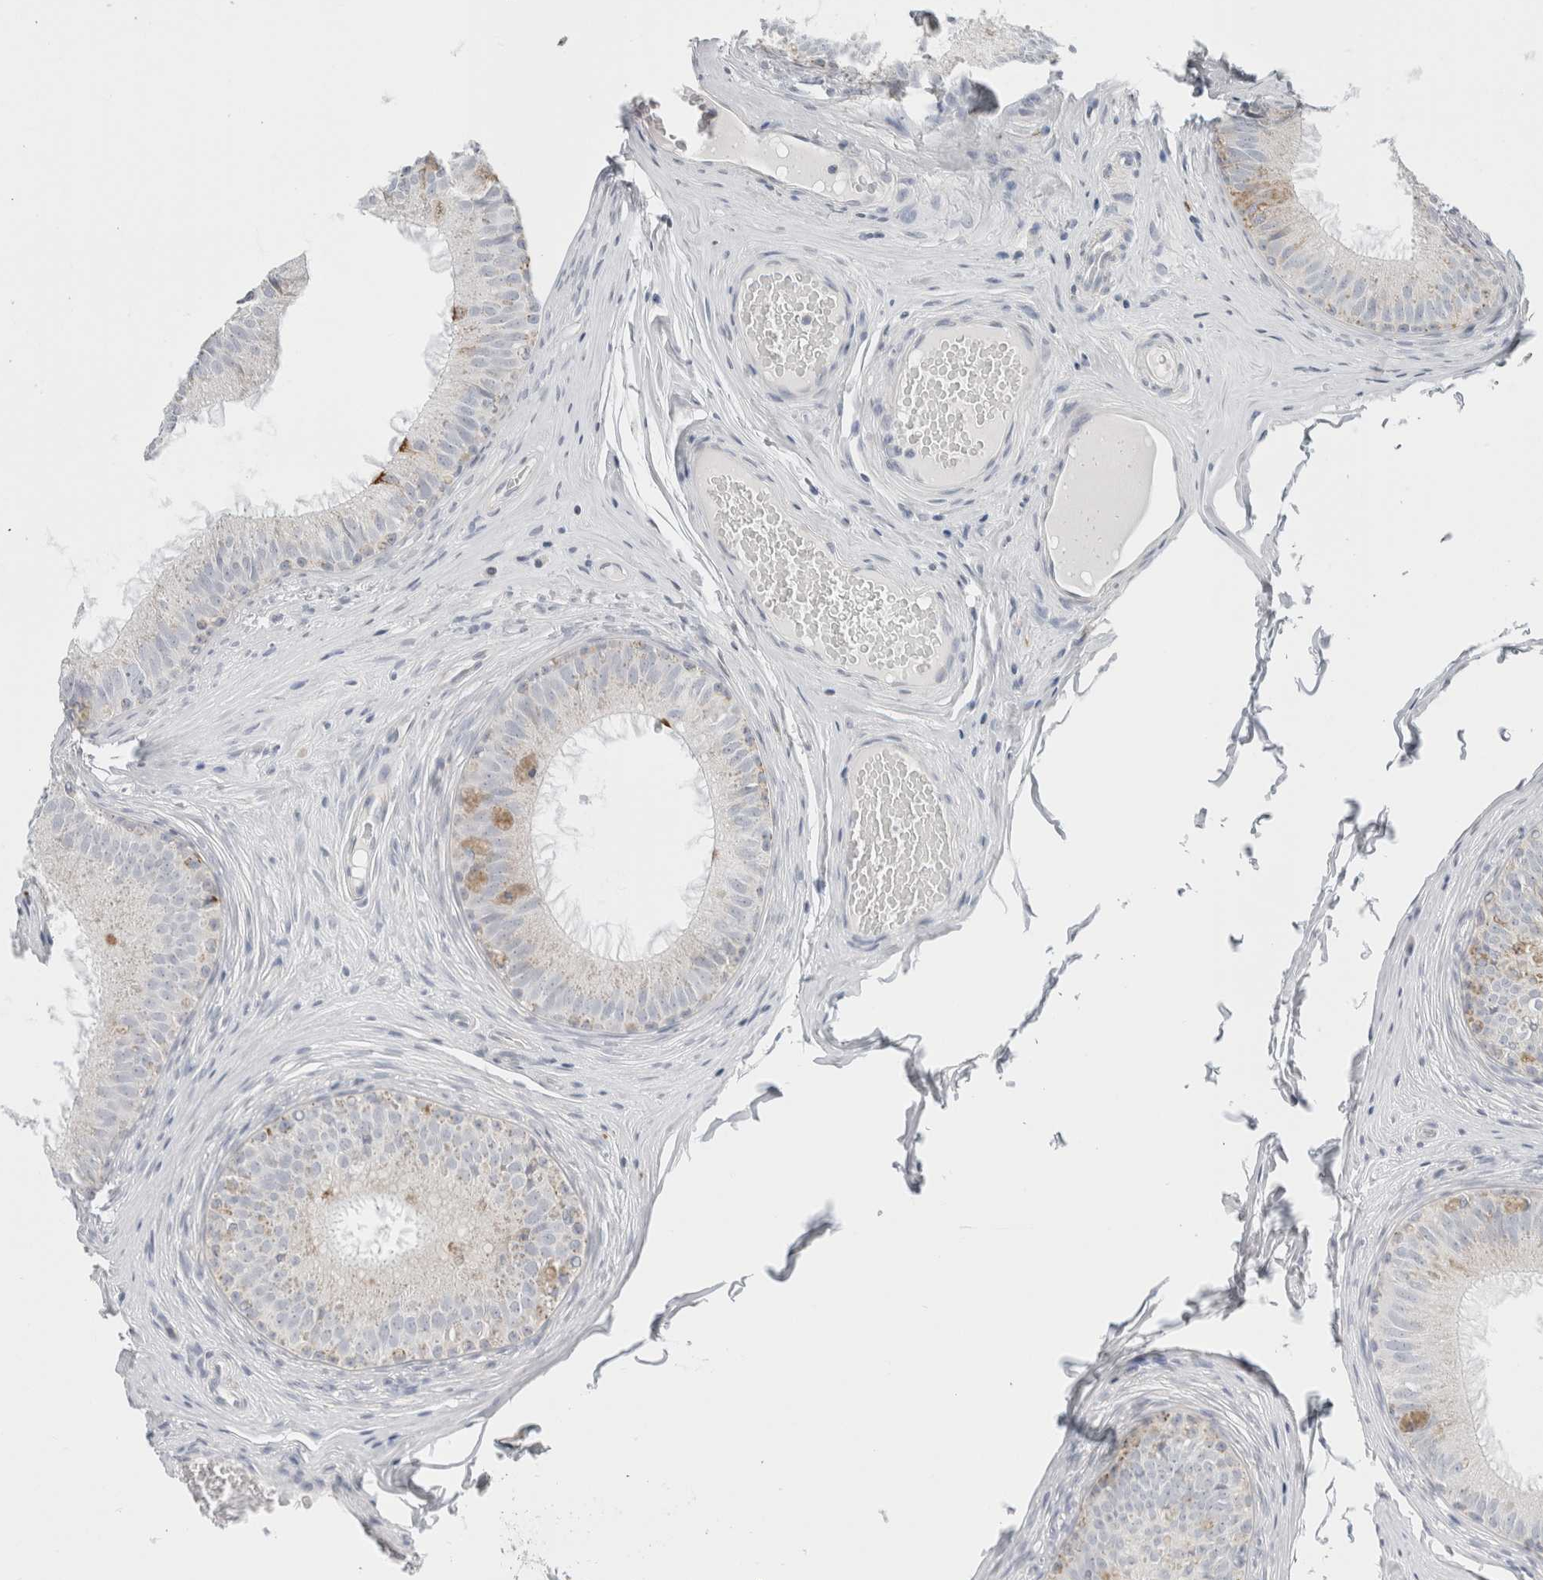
{"staining": {"intensity": "moderate", "quantity": "<25%", "location": "cytoplasmic/membranous"}, "tissue": "epididymis", "cell_type": "Glandular cells", "image_type": "normal", "snomed": [{"axis": "morphology", "description": "Normal tissue, NOS"}, {"axis": "topography", "description": "Epididymis"}], "caption": "This is an image of immunohistochemistry (IHC) staining of normal epididymis, which shows moderate staining in the cytoplasmic/membranous of glandular cells.", "gene": "FAHD1", "patient": {"sex": "male", "age": 32}}